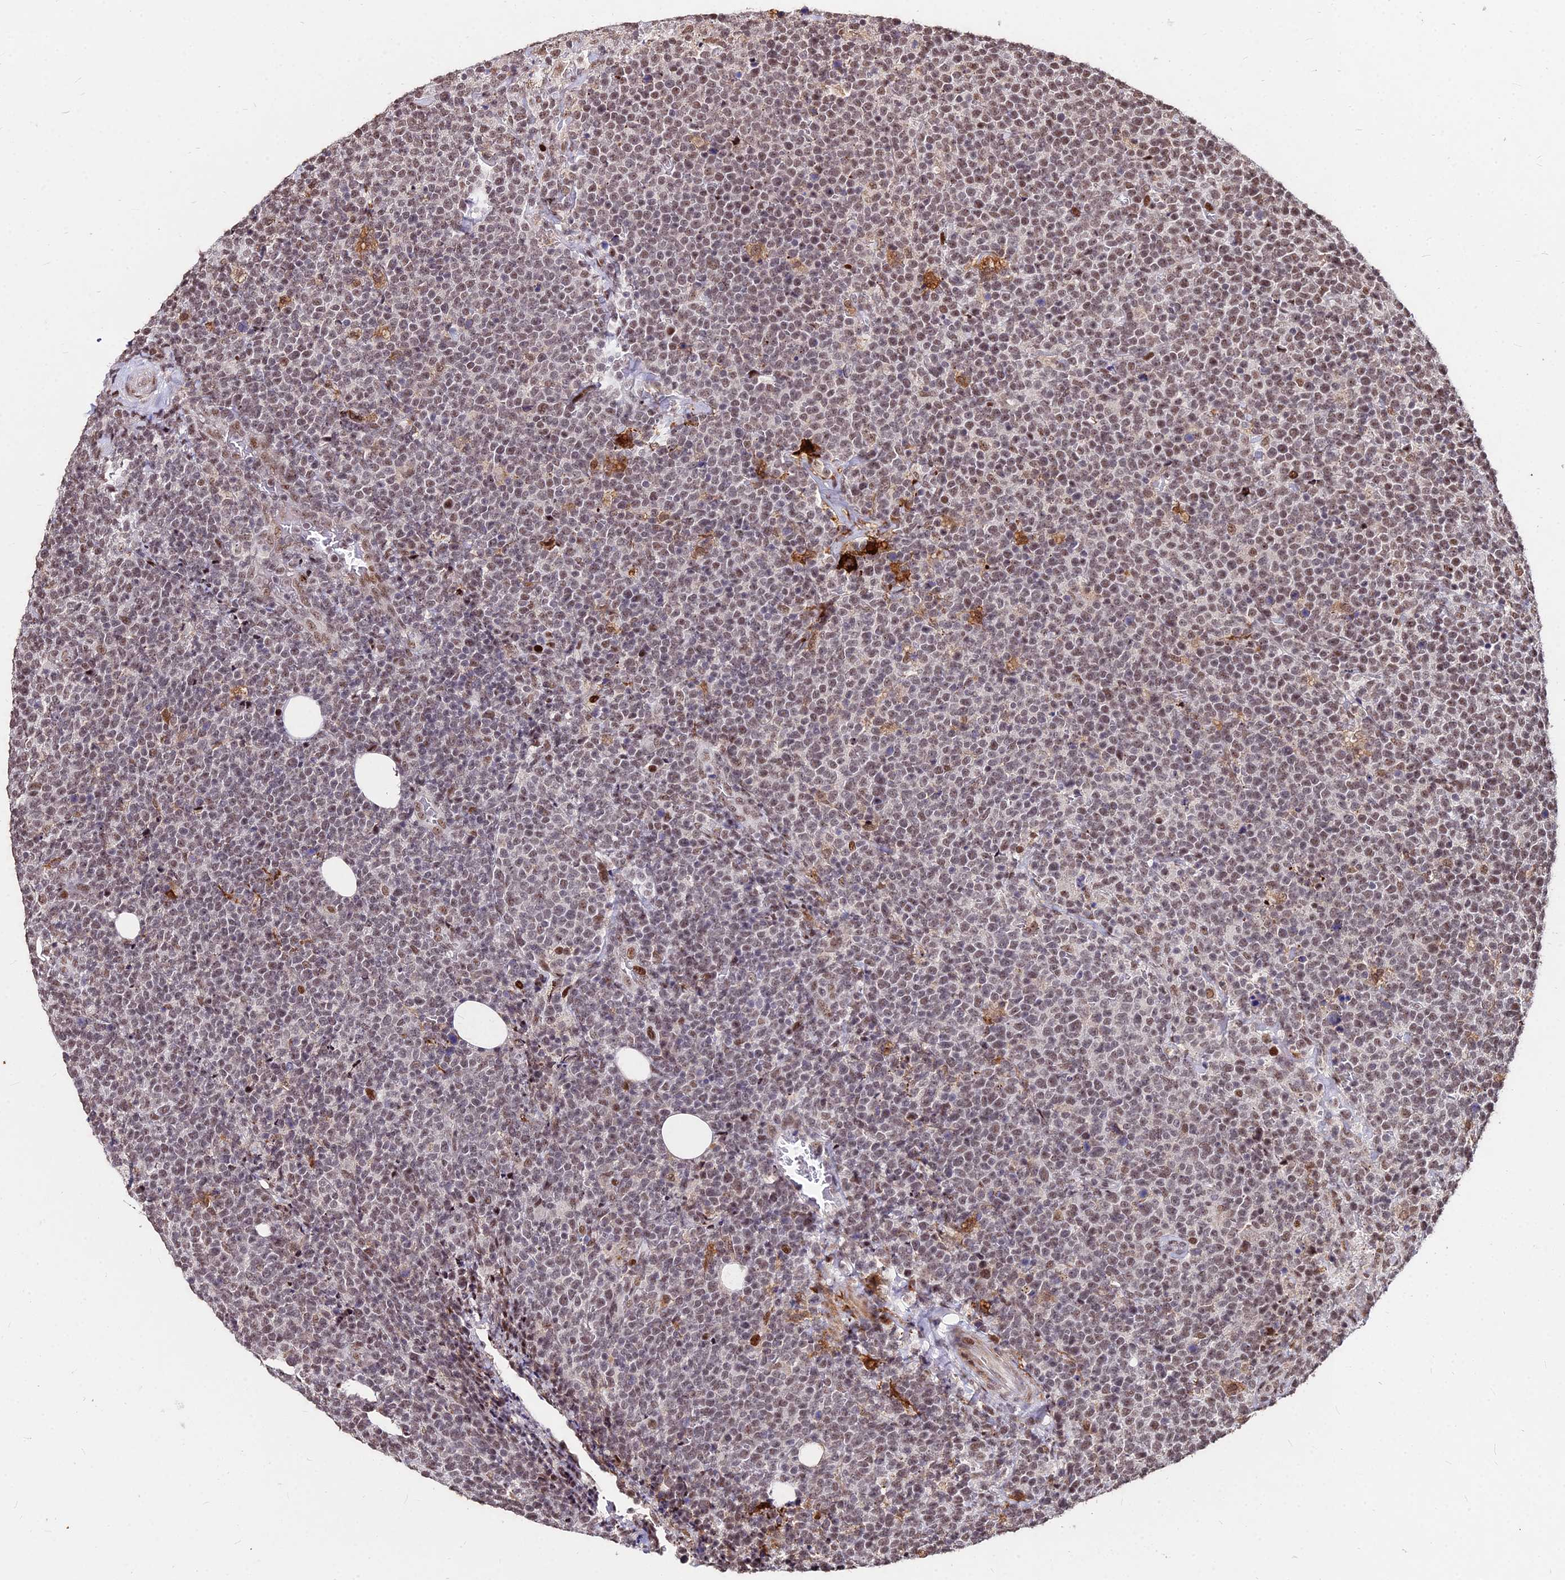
{"staining": {"intensity": "weak", "quantity": "25%-75%", "location": "nuclear"}, "tissue": "lymphoma", "cell_type": "Tumor cells", "image_type": "cancer", "snomed": [{"axis": "morphology", "description": "Malignant lymphoma, non-Hodgkin's type, High grade"}, {"axis": "topography", "description": "Lymph node"}], "caption": "Brown immunohistochemical staining in human lymphoma demonstrates weak nuclear expression in approximately 25%-75% of tumor cells.", "gene": "ZBED4", "patient": {"sex": "male", "age": 61}}